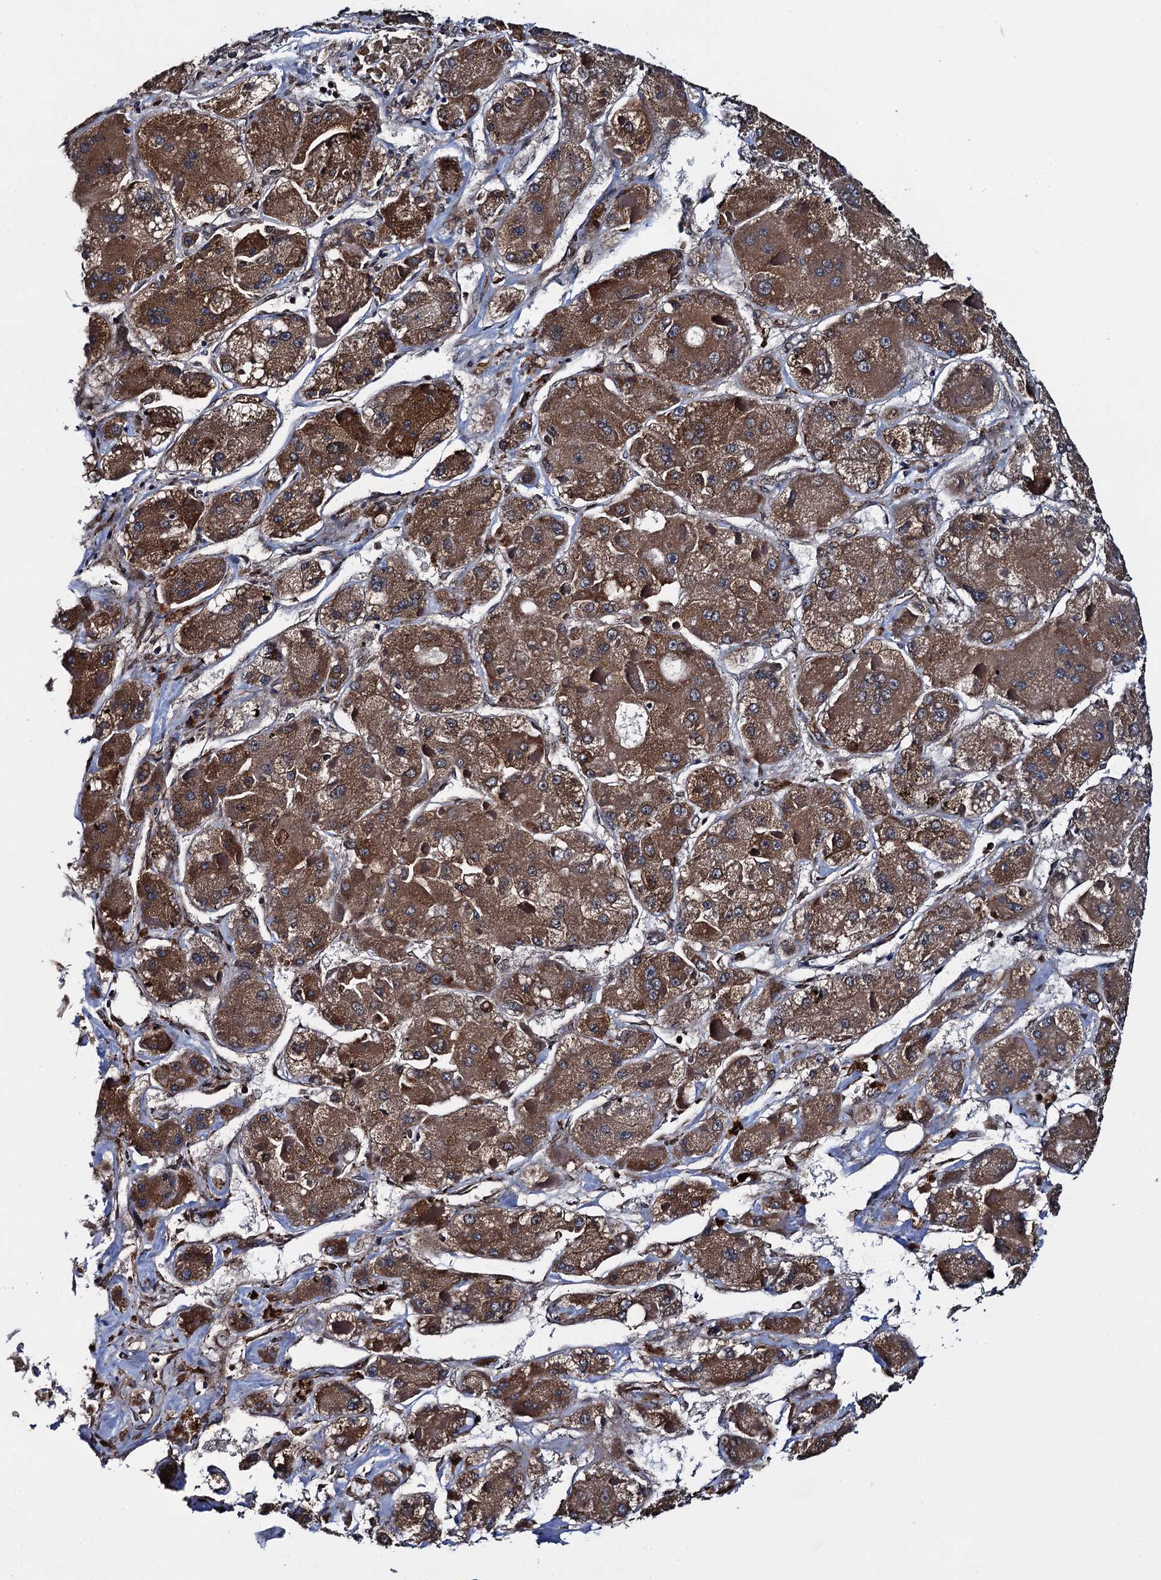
{"staining": {"intensity": "strong", "quantity": ">75%", "location": "cytoplasmic/membranous"}, "tissue": "liver cancer", "cell_type": "Tumor cells", "image_type": "cancer", "snomed": [{"axis": "morphology", "description": "Carcinoma, Hepatocellular, NOS"}, {"axis": "topography", "description": "Liver"}], "caption": "High-power microscopy captured an IHC photomicrograph of hepatocellular carcinoma (liver), revealing strong cytoplasmic/membranous expression in approximately >75% of tumor cells. (DAB (3,3'-diaminobenzidine) IHC, brown staining for protein, blue staining for nuclei).", "gene": "EVX2", "patient": {"sex": "female", "age": 73}}